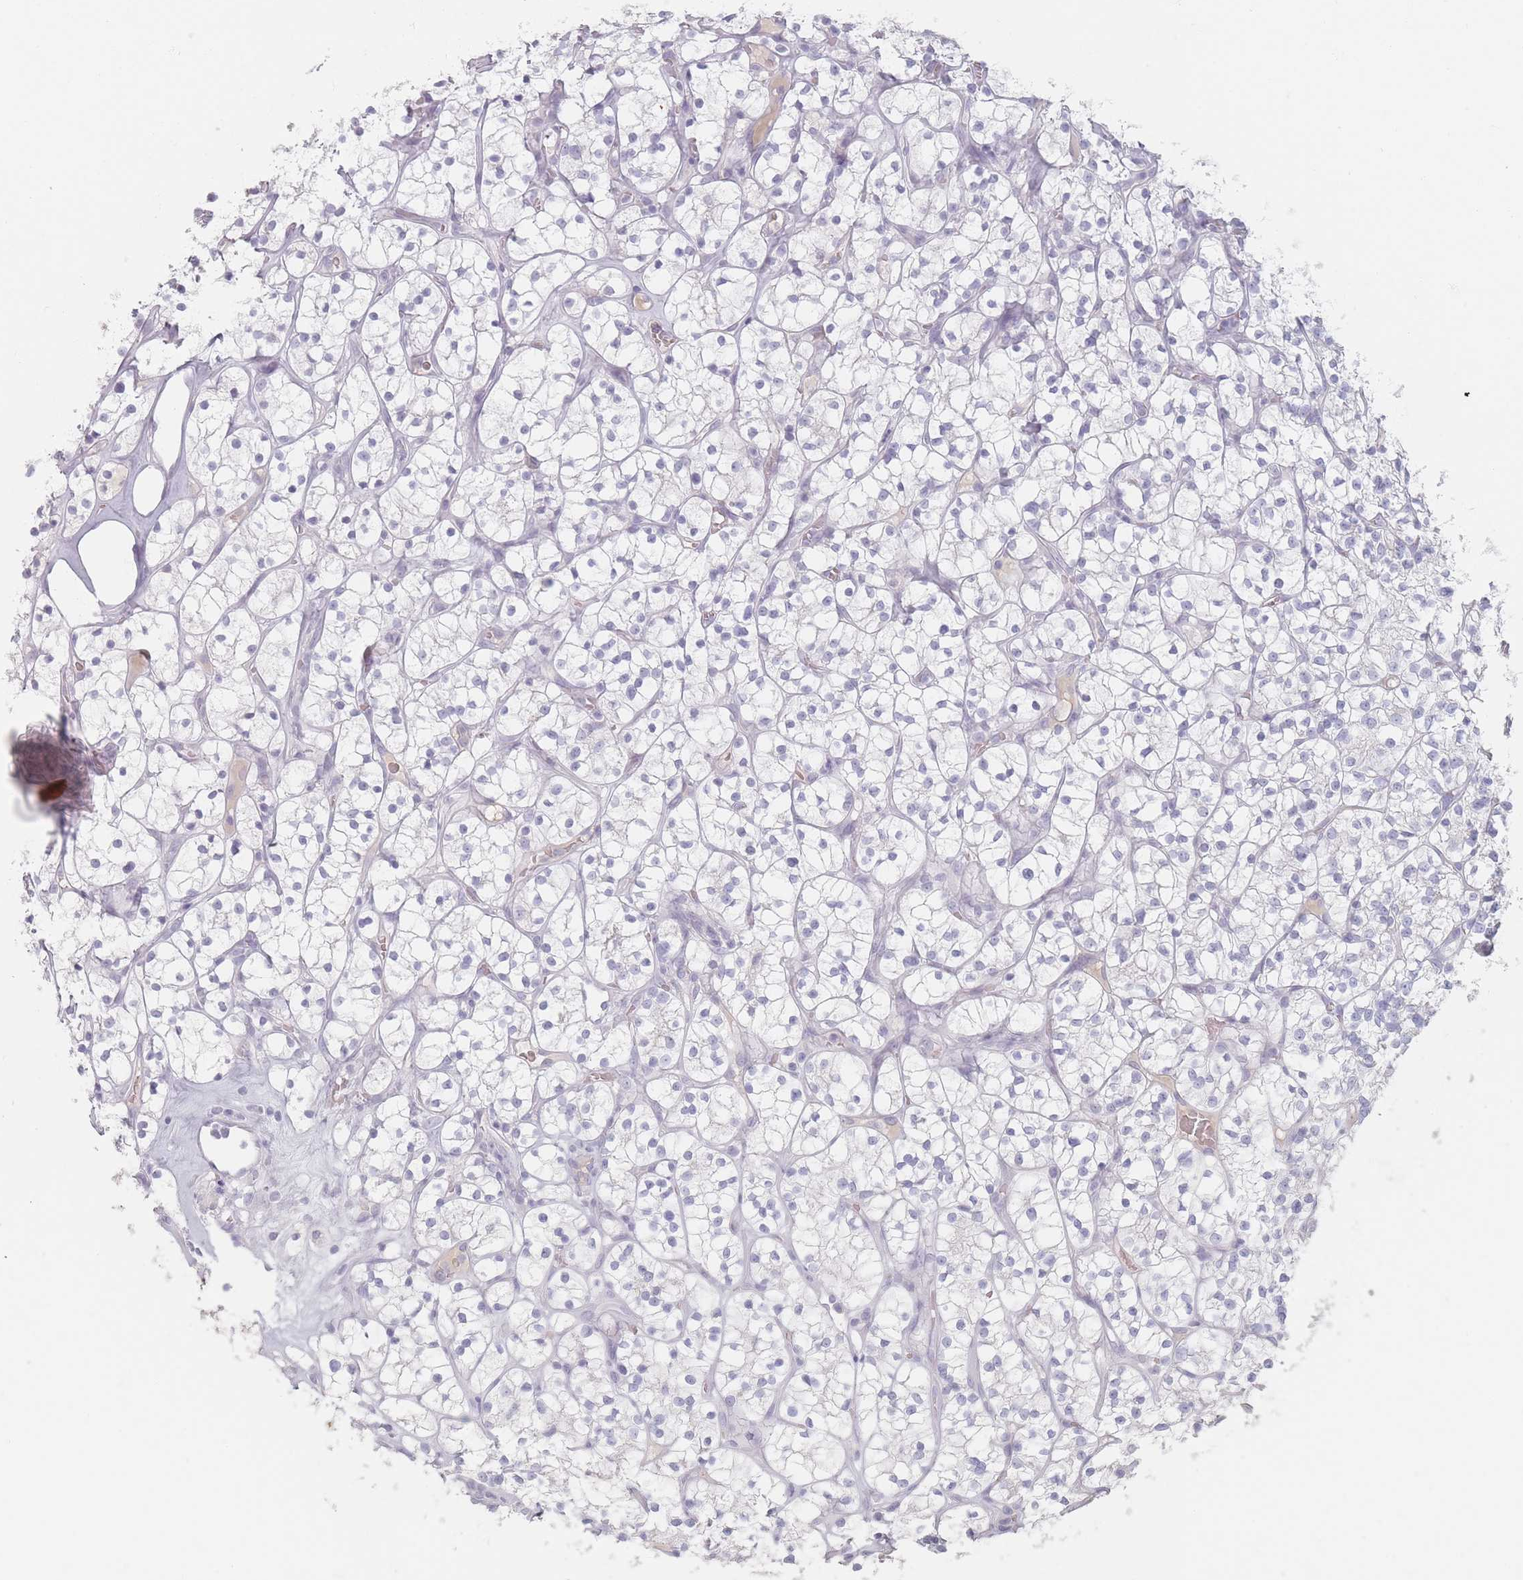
{"staining": {"intensity": "negative", "quantity": "none", "location": "none"}, "tissue": "renal cancer", "cell_type": "Tumor cells", "image_type": "cancer", "snomed": [{"axis": "morphology", "description": "Adenocarcinoma, NOS"}, {"axis": "topography", "description": "Kidney"}], "caption": "Protein analysis of renal cancer shows no significant expression in tumor cells. (Brightfield microscopy of DAB (3,3'-diaminobenzidine) IHC at high magnification).", "gene": "HELZ2", "patient": {"sex": "female", "age": 64}}